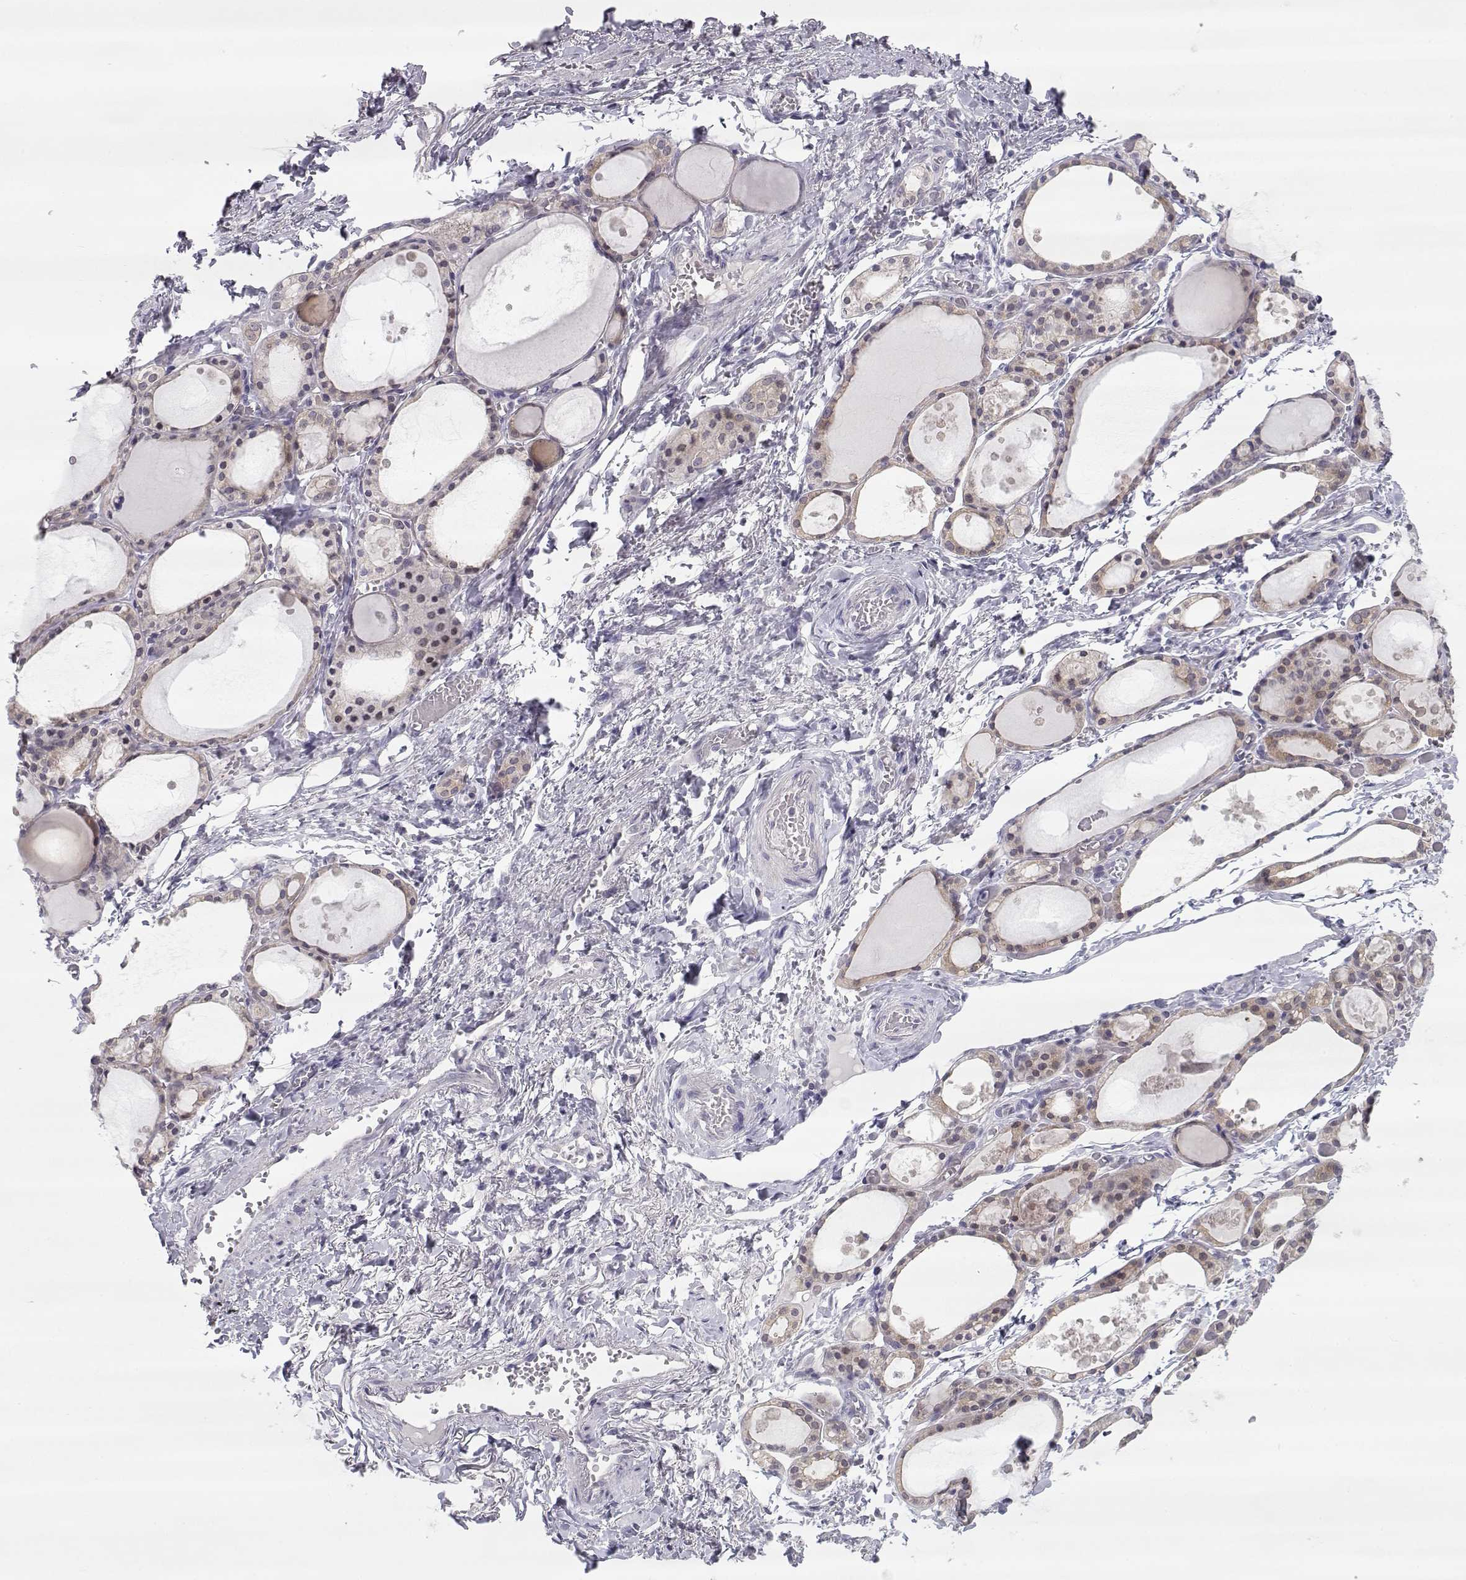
{"staining": {"intensity": "weak", "quantity": "<25%", "location": "cytoplasmic/membranous"}, "tissue": "thyroid gland", "cell_type": "Glandular cells", "image_type": "normal", "snomed": [{"axis": "morphology", "description": "Normal tissue, NOS"}, {"axis": "topography", "description": "Thyroid gland"}], "caption": "Immunohistochemistry of normal human thyroid gland demonstrates no positivity in glandular cells.", "gene": "NPVF", "patient": {"sex": "male", "age": 68}}